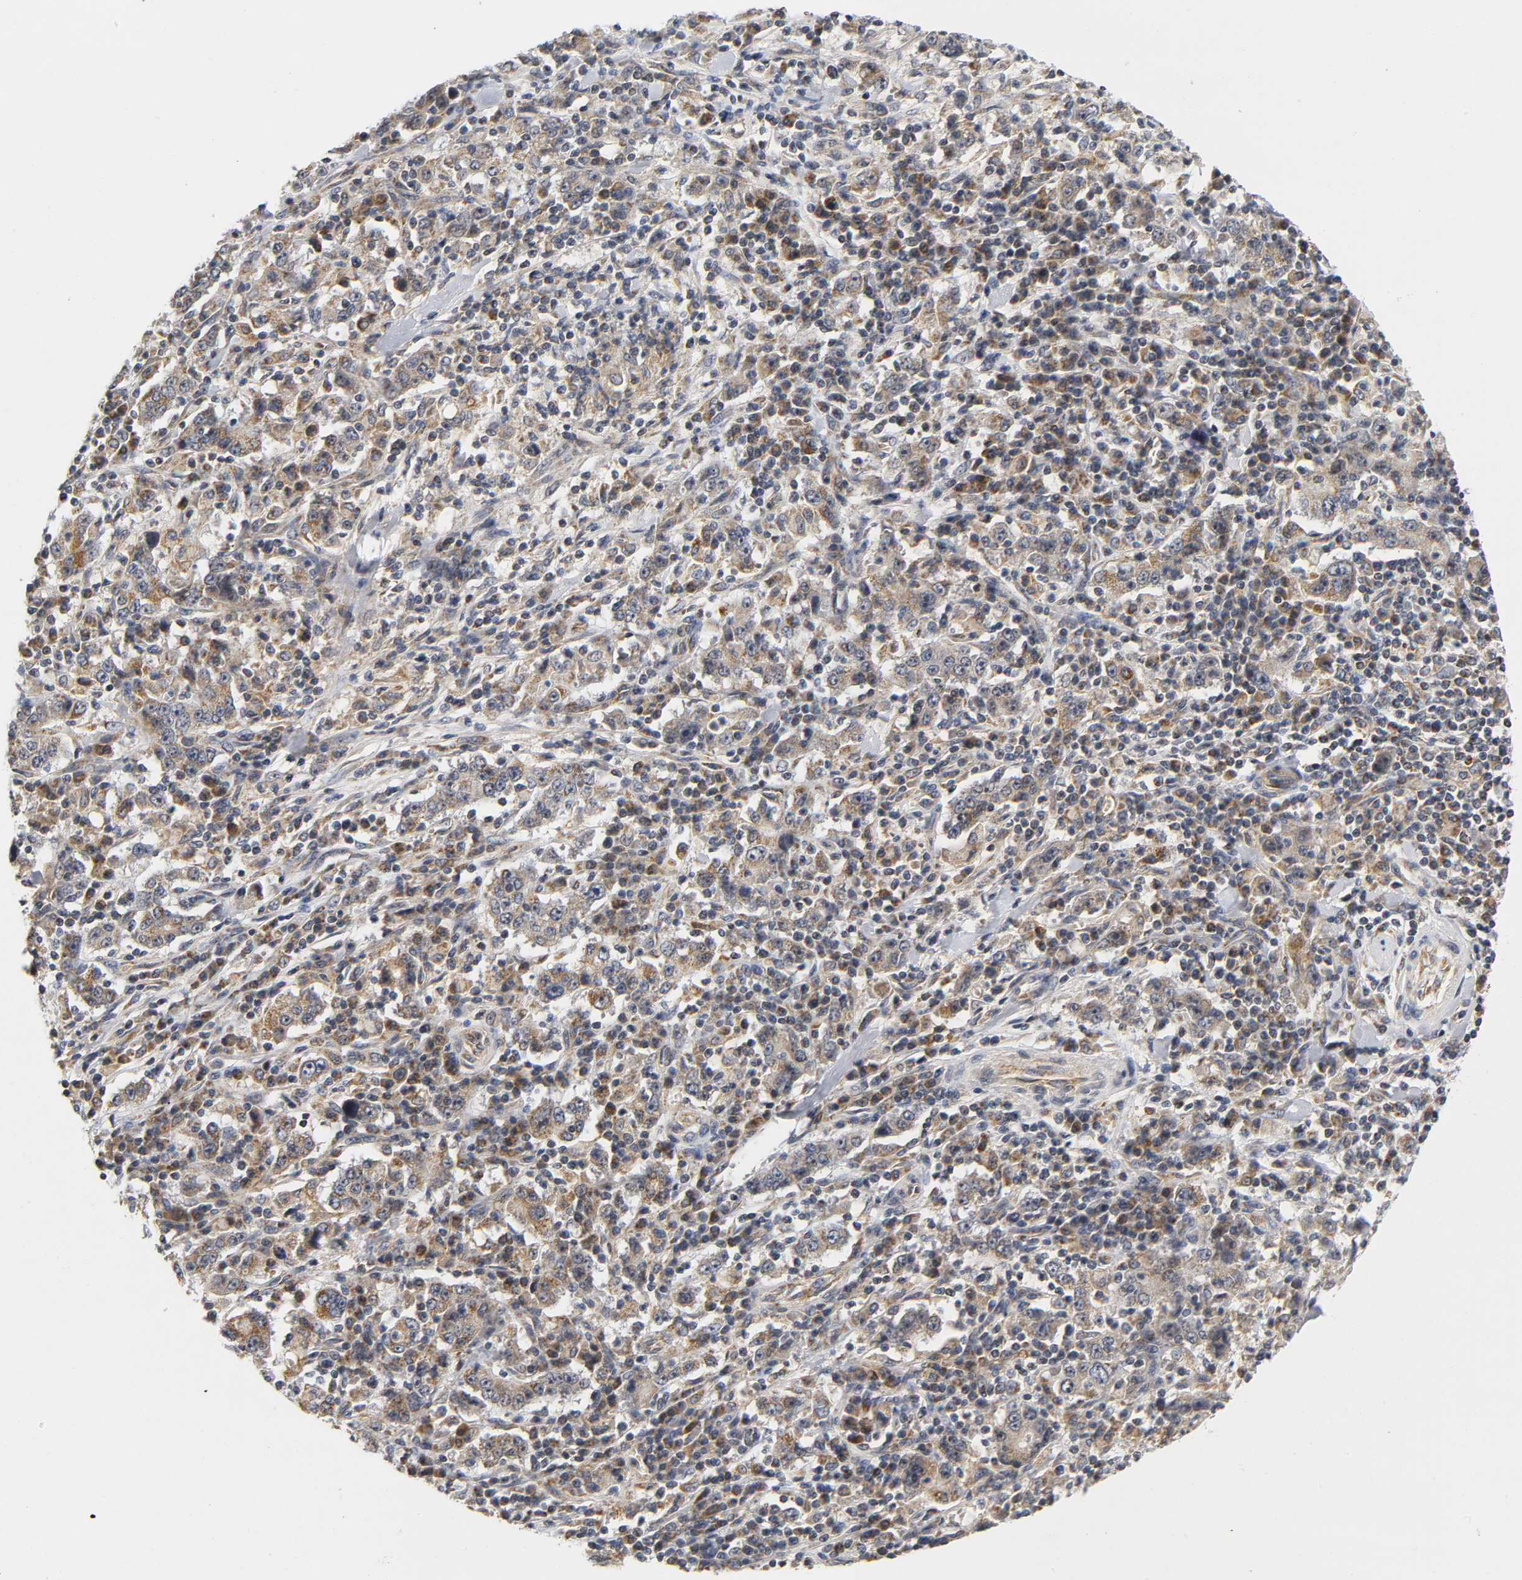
{"staining": {"intensity": "weak", "quantity": ">75%", "location": "cytoplasmic/membranous"}, "tissue": "stomach cancer", "cell_type": "Tumor cells", "image_type": "cancer", "snomed": [{"axis": "morphology", "description": "Normal tissue, NOS"}, {"axis": "morphology", "description": "Adenocarcinoma, NOS"}, {"axis": "topography", "description": "Stomach, upper"}, {"axis": "topography", "description": "Stomach"}], "caption": "Immunohistochemical staining of human stomach cancer shows low levels of weak cytoplasmic/membranous positivity in about >75% of tumor cells. (Stains: DAB in brown, nuclei in blue, Microscopy: brightfield microscopy at high magnification).", "gene": "NRP1", "patient": {"sex": "male", "age": 59}}